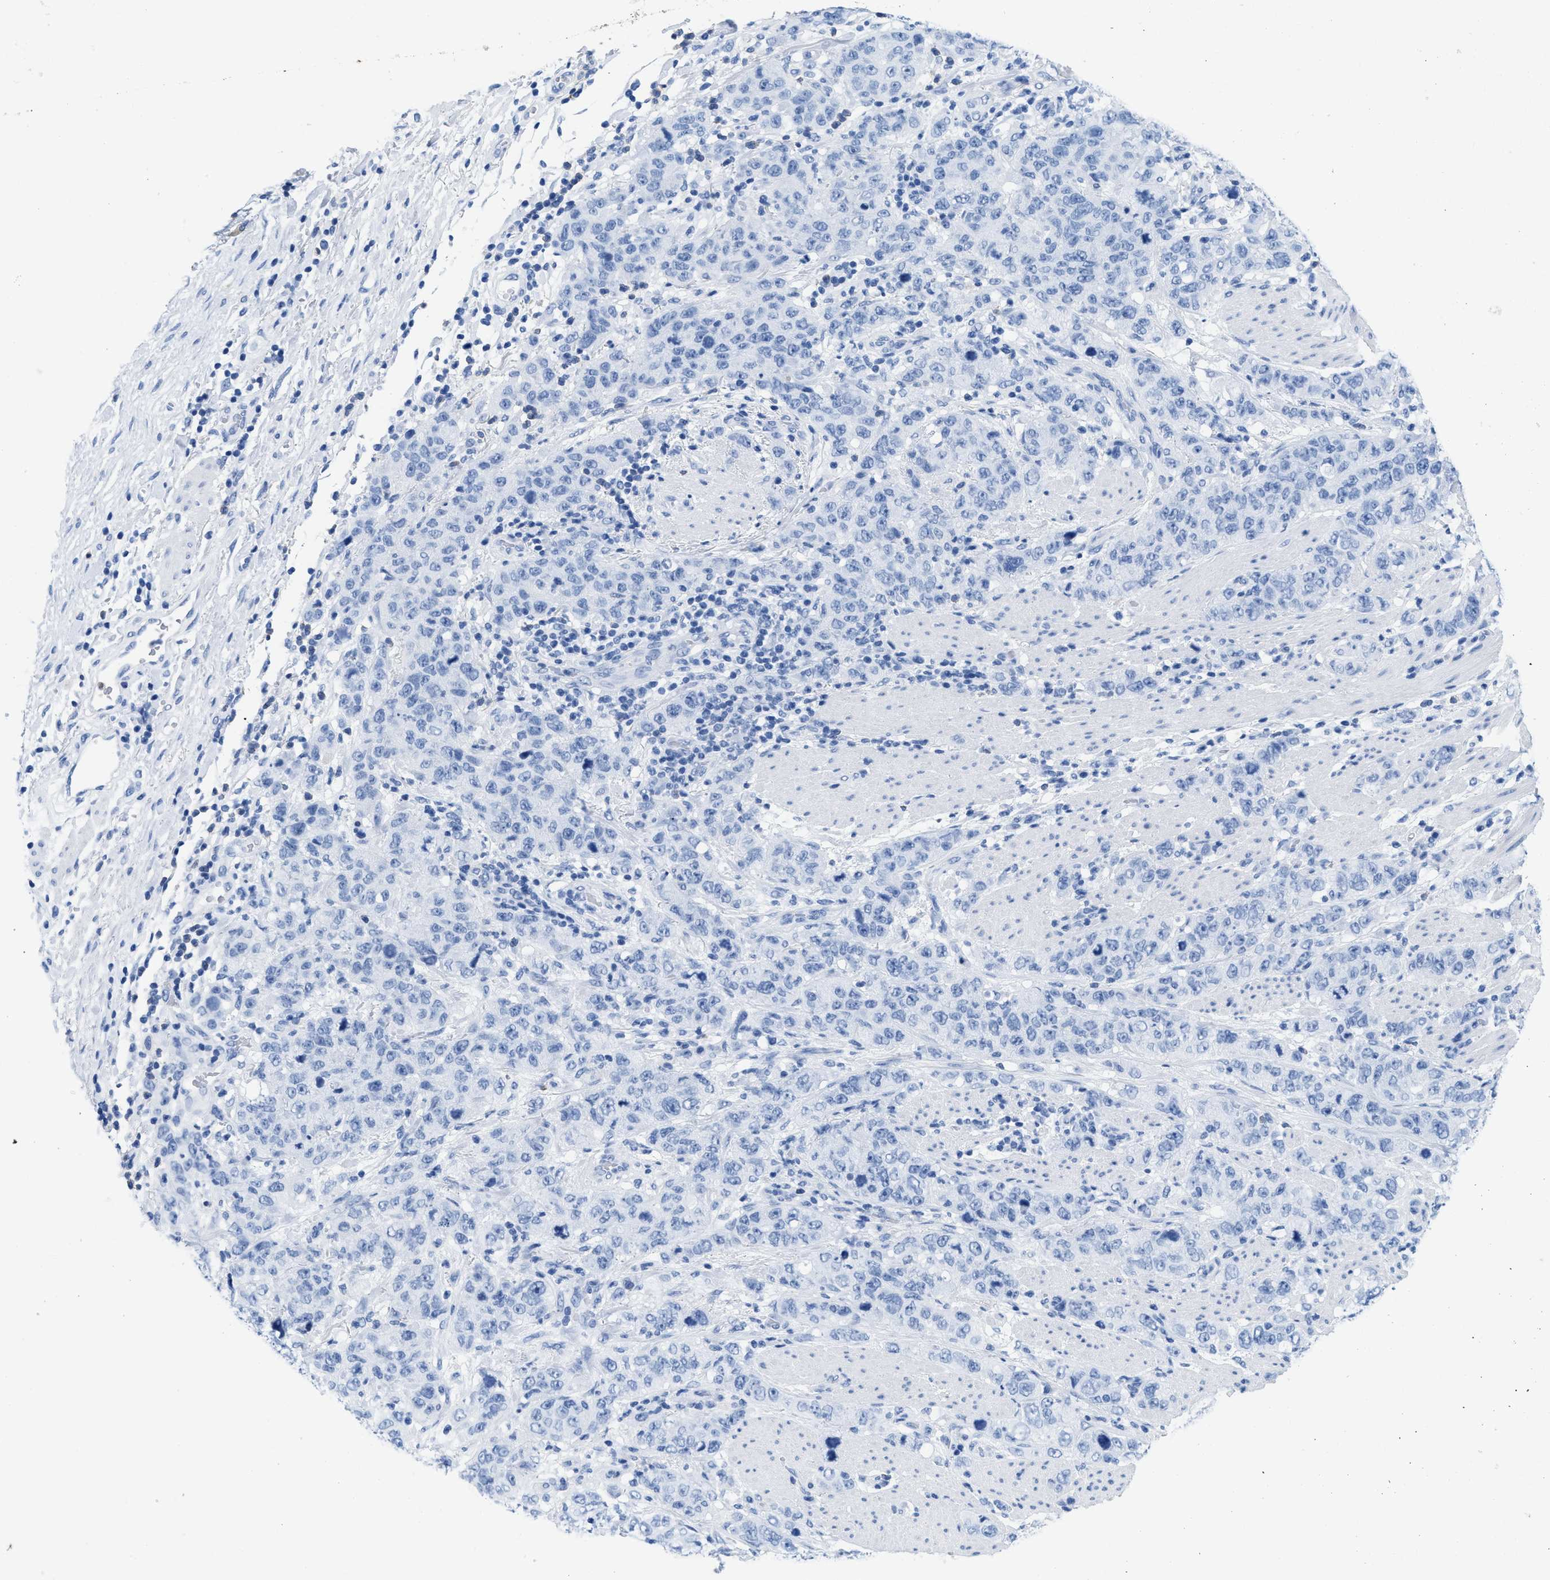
{"staining": {"intensity": "negative", "quantity": "none", "location": "none"}, "tissue": "stomach cancer", "cell_type": "Tumor cells", "image_type": "cancer", "snomed": [{"axis": "morphology", "description": "Adenocarcinoma, NOS"}, {"axis": "topography", "description": "Stomach"}], "caption": "This histopathology image is of stomach adenocarcinoma stained with immunohistochemistry to label a protein in brown with the nuclei are counter-stained blue. There is no staining in tumor cells.", "gene": "CR1", "patient": {"sex": "male", "age": 48}}